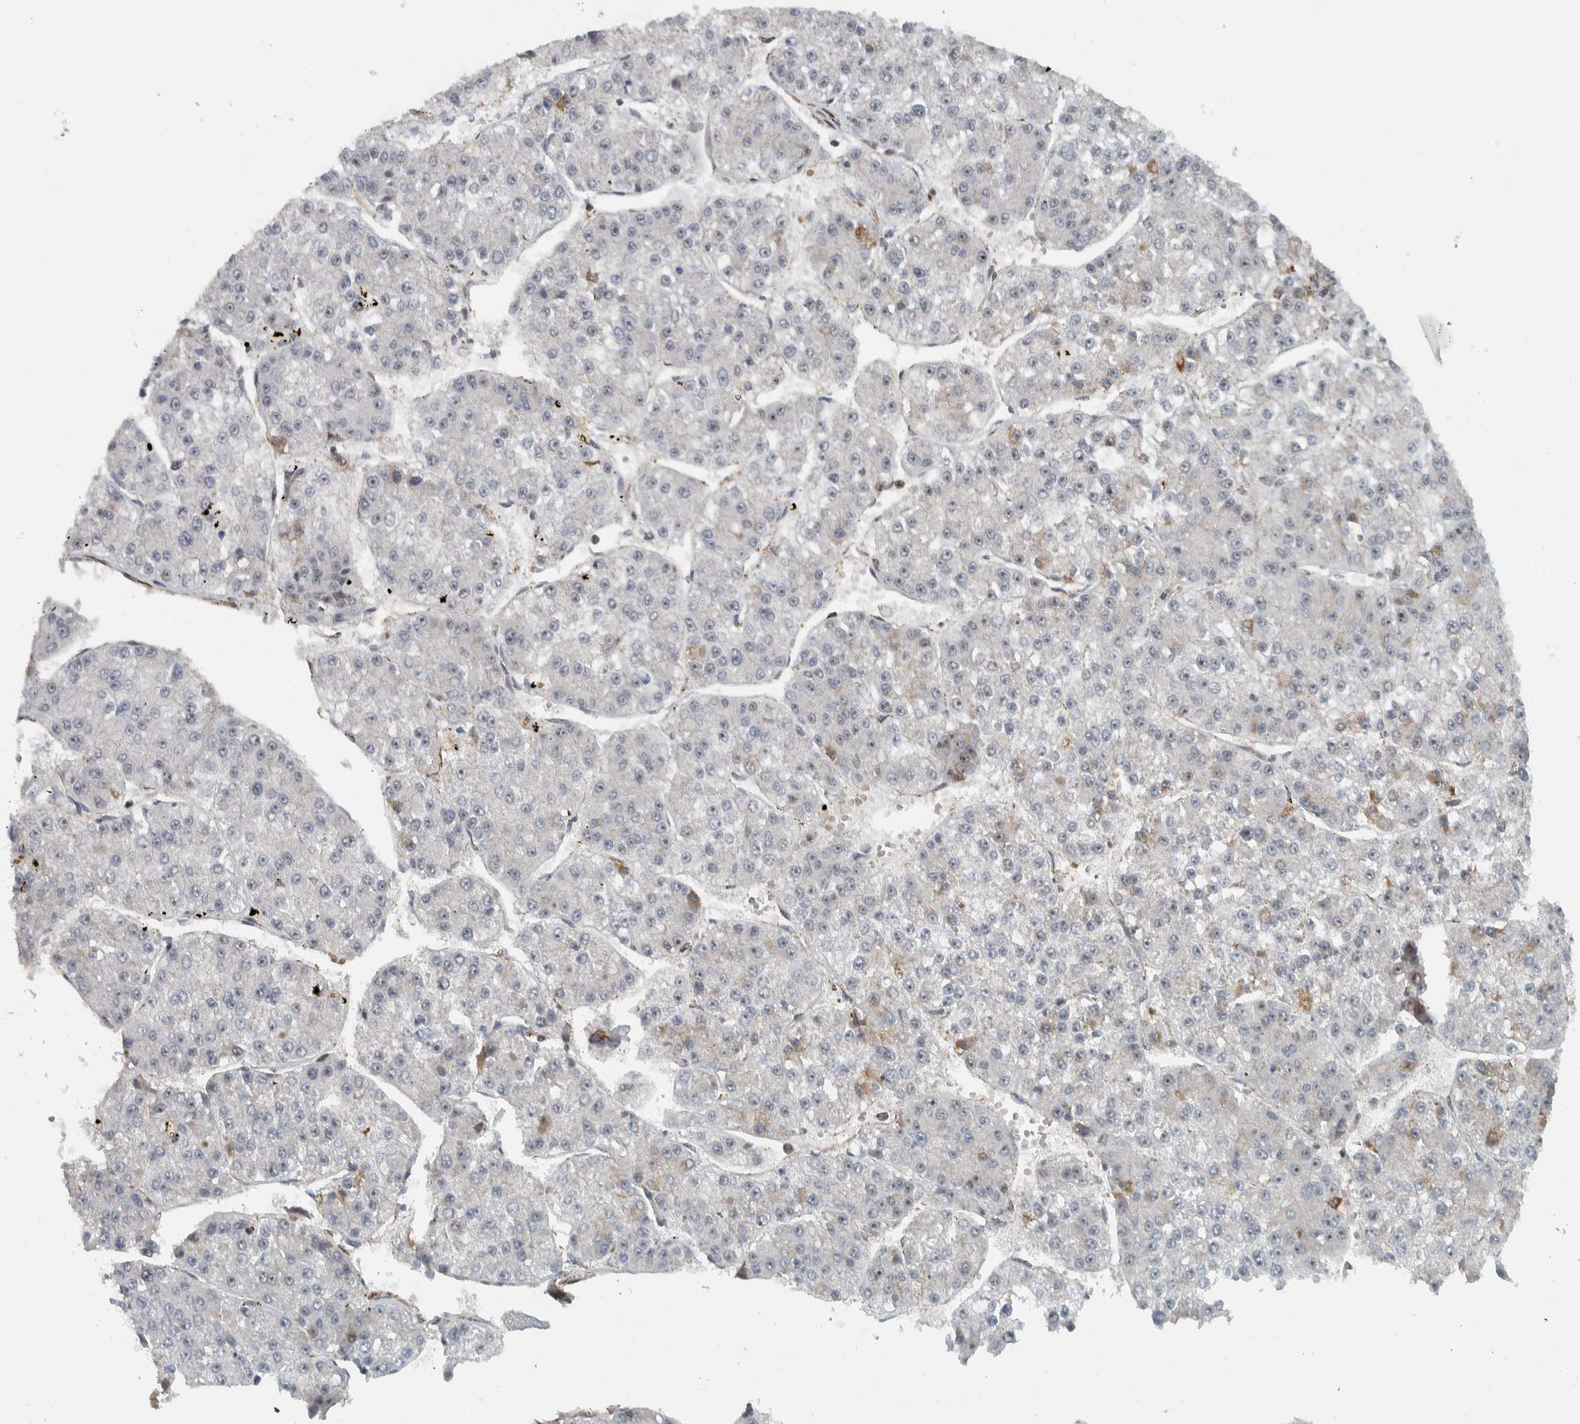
{"staining": {"intensity": "weak", "quantity": "<25%", "location": "cytoplasmic/membranous"}, "tissue": "liver cancer", "cell_type": "Tumor cells", "image_type": "cancer", "snomed": [{"axis": "morphology", "description": "Carcinoma, Hepatocellular, NOS"}, {"axis": "topography", "description": "Liver"}], "caption": "Immunohistochemistry (IHC) photomicrograph of neoplastic tissue: human liver cancer stained with DAB (3,3'-diaminobenzidine) demonstrates no significant protein expression in tumor cells.", "gene": "PPM1K", "patient": {"sex": "female", "age": 73}}